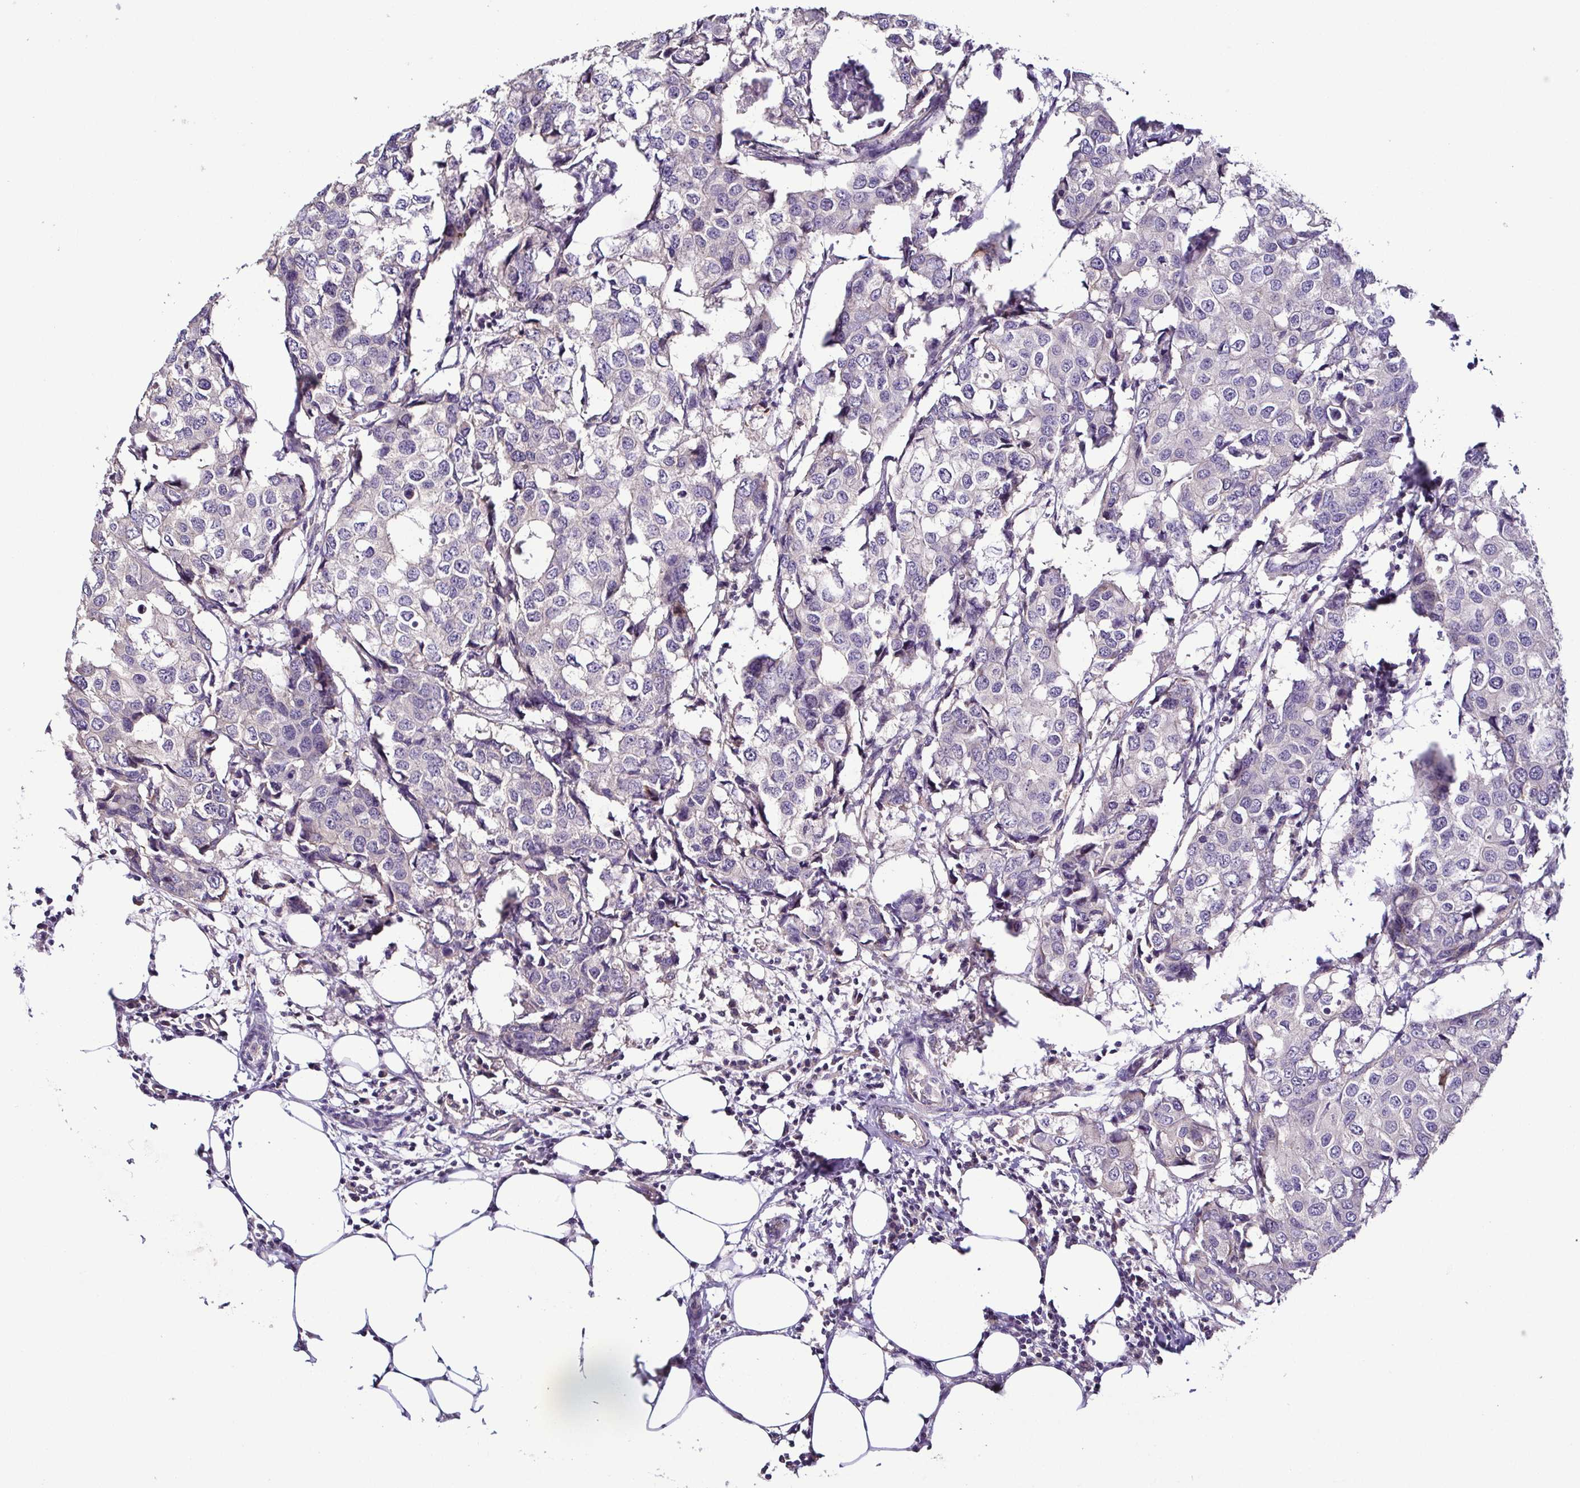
{"staining": {"intensity": "negative", "quantity": "none", "location": "none"}, "tissue": "breast cancer", "cell_type": "Tumor cells", "image_type": "cancer", "snomed": [{"axis": "morphology", "description": "Duct carcinoma"}, {"axis": "topography", "description": "Breast"}], "caption": "DAB (3,3'-diaminobenzidine) immunohistochemical staining of invasive ductal carcinoma (breast) displays no significant staining in tumor cells.", "gene": "LMOD2", "patient": {"sex": "female", "age": 27}}